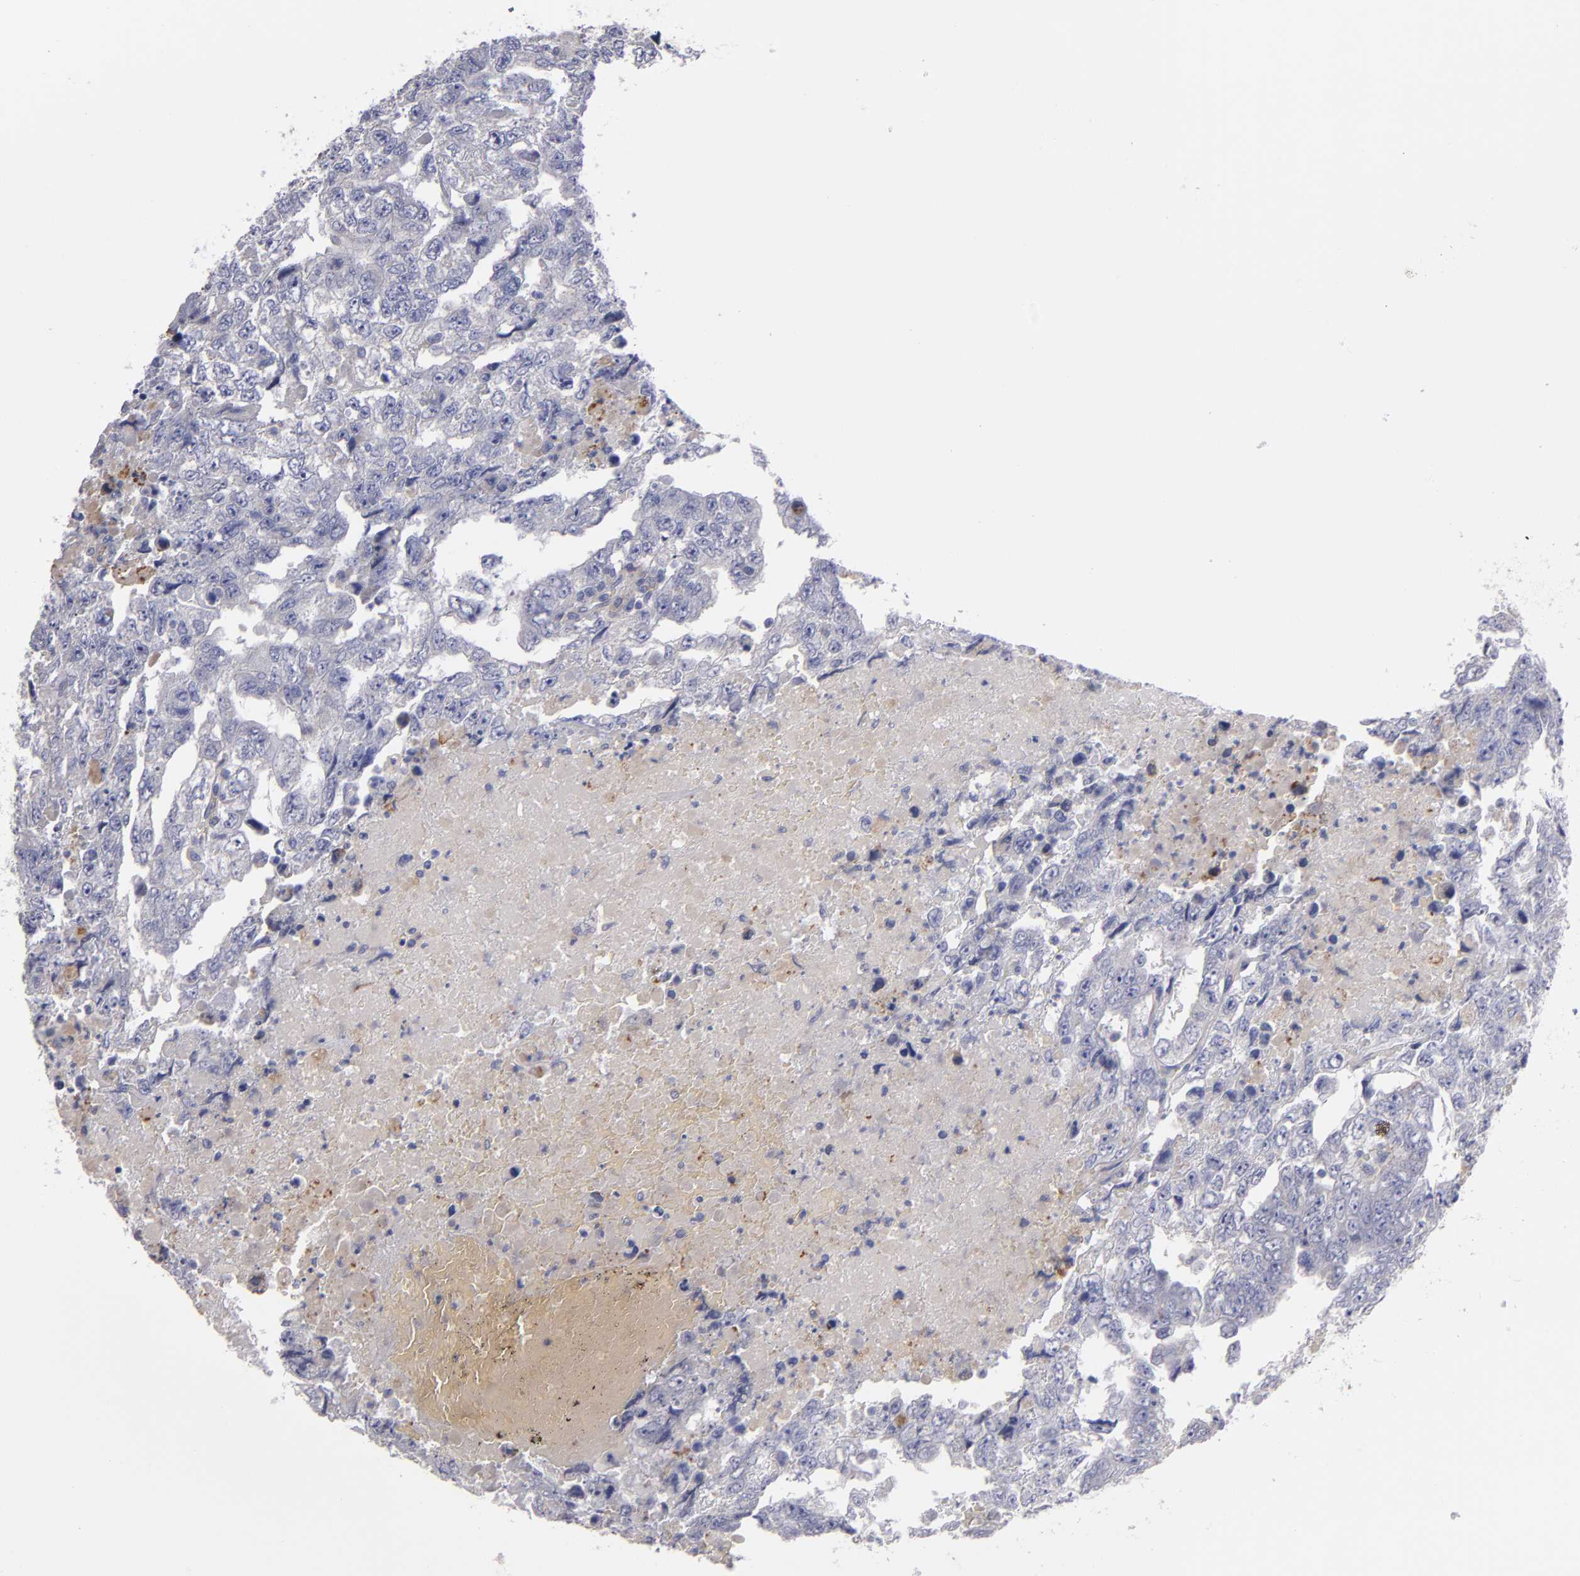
{"staining": {"intensity": "negative", "quantity": "none", "location": "none"}, "tissue": "testis cancer", "cell_type": "Tumor cells", "image_type": "cancer", "snomed": [{"axis": "morphology", "description": "Carcinoma, Embryonal, NOS"}, {"axis": "topography", "description": "Testis"}], "caption": "This photomicrograph is of embryonal carcinoma (testis) stained with IHC to label a protein in brown with the nuclei are counter-stained blue. There is no positivity in tumor cells.", "gene": "FBLN1", "patient": {"sex": "male", "age": 36}}